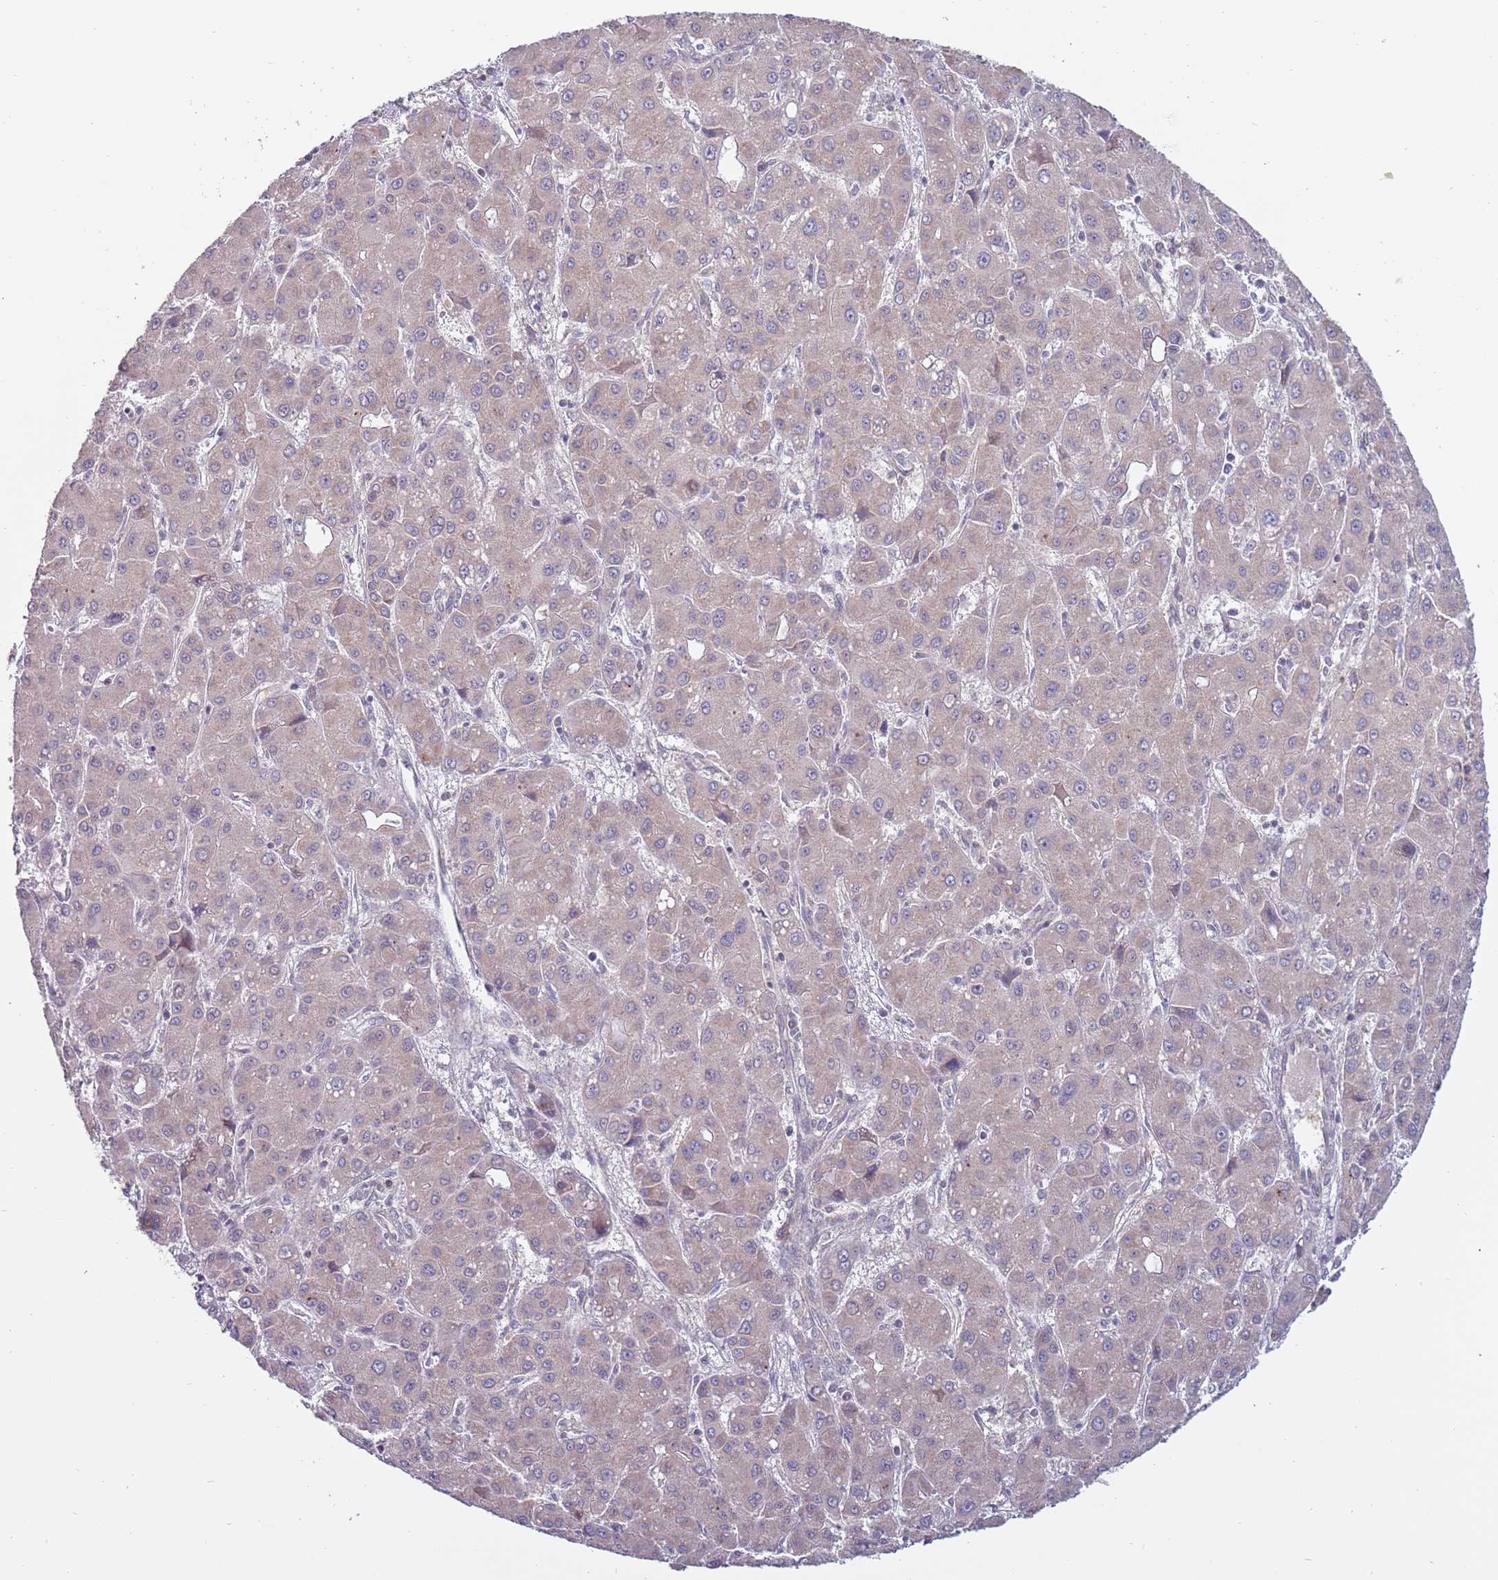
{"staining": {"intensity": "weak", "quantity": "25%-75%", "location": "cytoplasmic/membranous"}, "tissue": "liver cancer", "cell_type": "Tumor cells", "image_type": "cancer", "snomed": [{"axis": "morphology", "description": "Carcinoma, Hepatocellular, NOS"}, {"axis": "topography", "description": "Liver"}], "caption": "DAB (3,3'-diaminobenzidine) immunohistochemical staining of liver cancer displays weak cytoplasmic/membranous protein staining in approximately 25%-75% of tumor cells. The protein is stained brown, and the nuclei are stained in blue (DAB IHC with brightfield microscopy, high magnification).", "gene": "RNF181", "patient": {"sex": "male", "age": 55}}